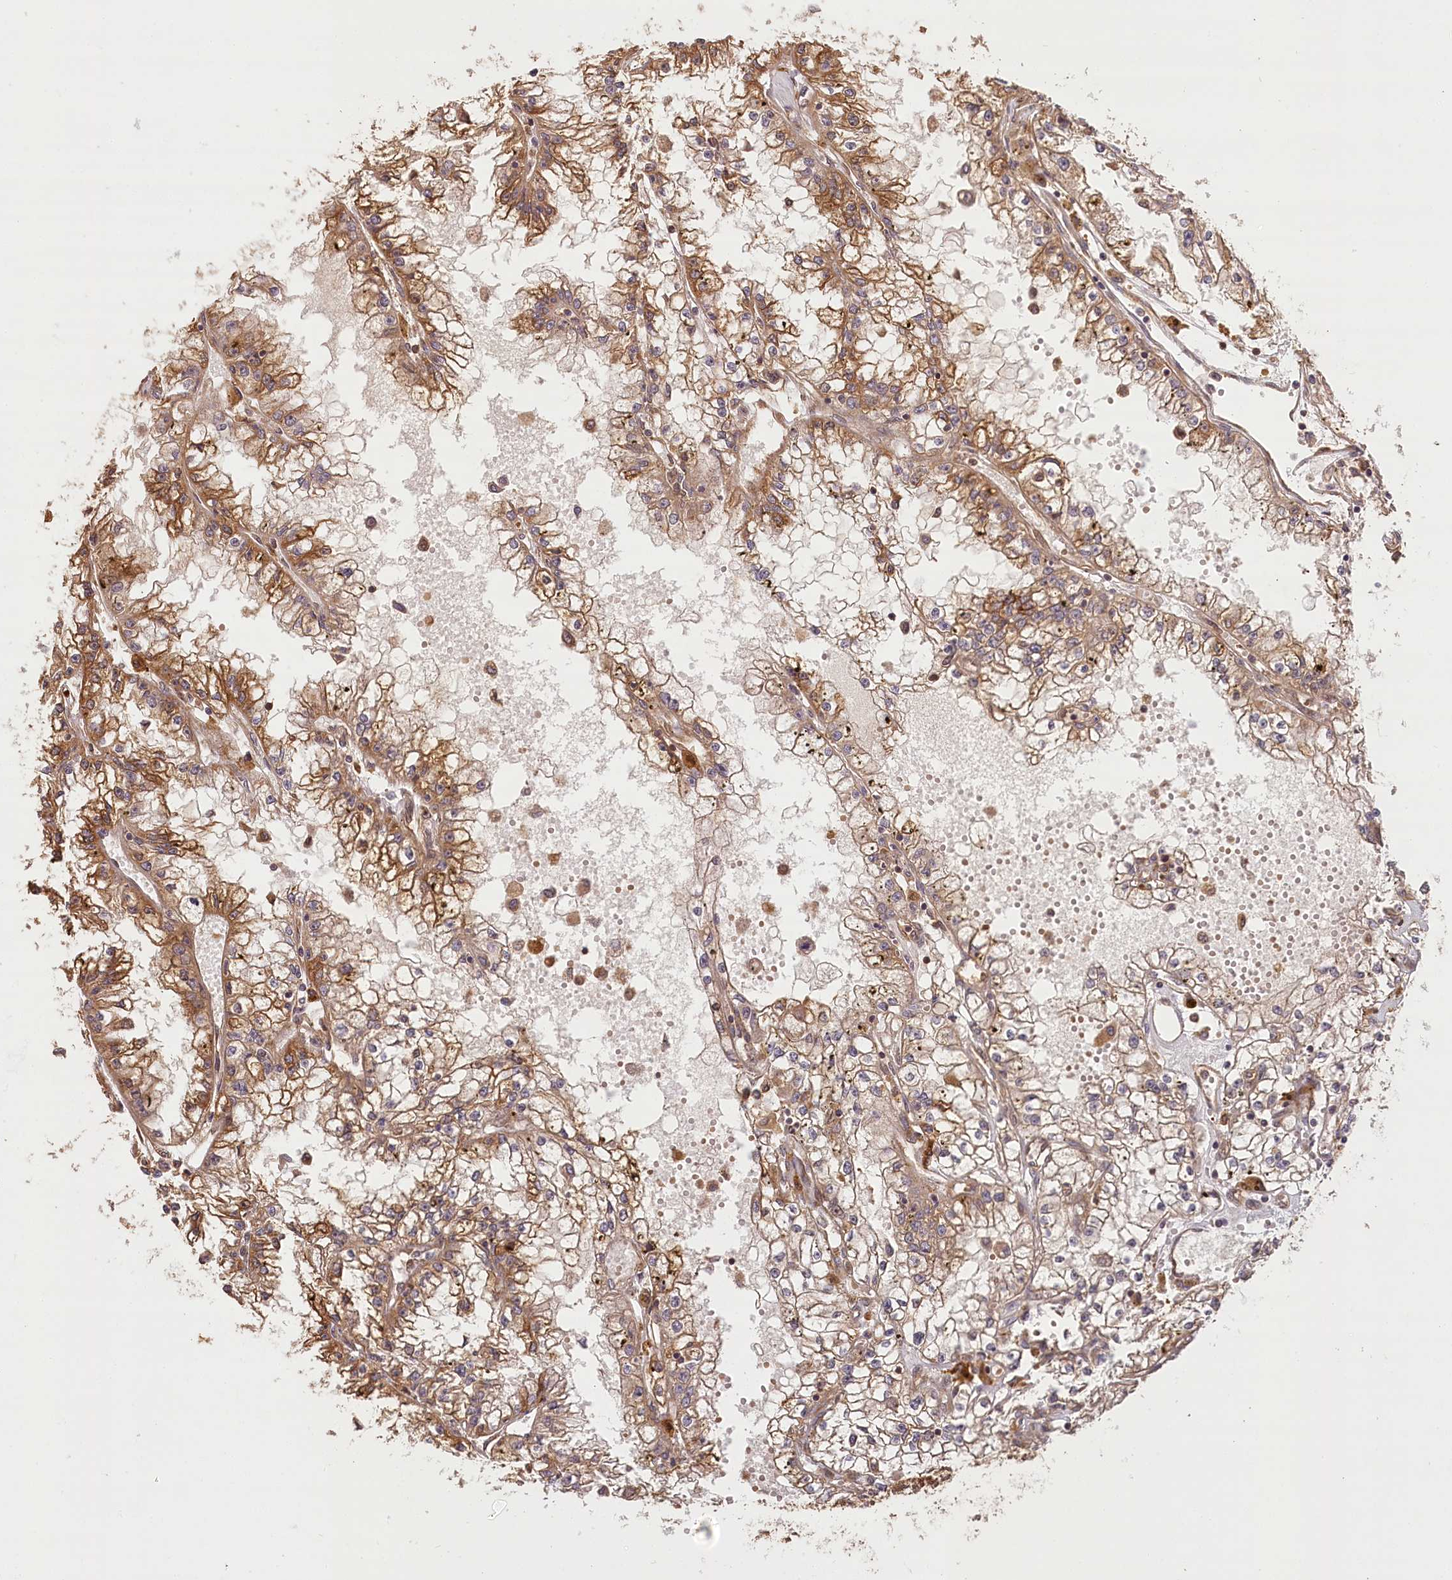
{"staining": {"intensity": "moderate", "quantity": ">75%", "location": "cytoplasmic/membranous"}, "tissue": "renal cancer", "cell_type": "Tumor cells", "image_type": "cancer", "snomed": [{"axis": "morphology", "description": "Adenocarcinoma, NOS"}, {"axis": "topography", "description": "Kidney"}], "caption": "Approximately >75% of tumor cells in renal adenocarcinoma demonstrate moderate cytoplasmic/membranous protein expression as visualized by brown immunohistochemical staining.", "gene": "LSS", "patient": {"sex": "male", "age": 56}}